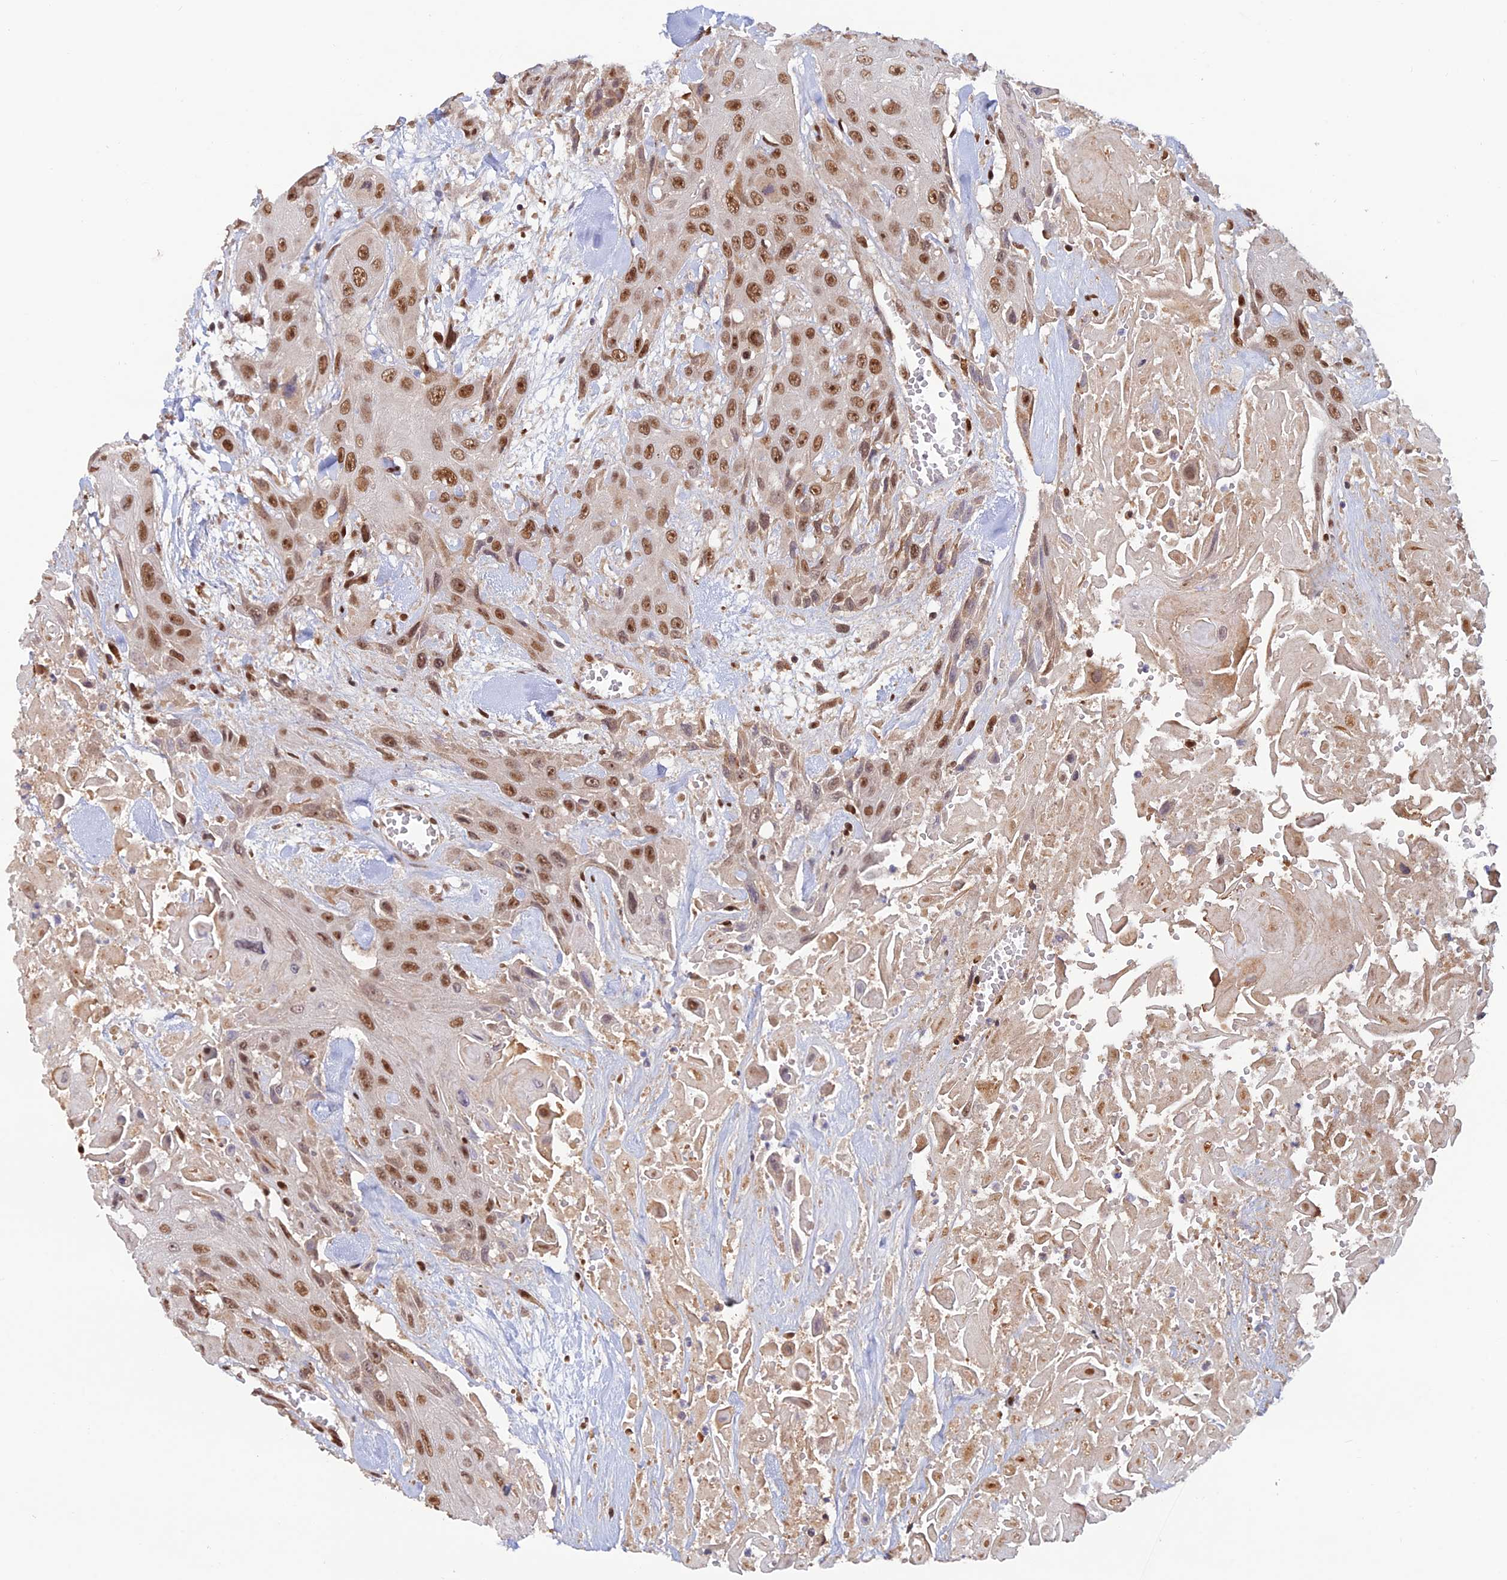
{"staining": {"intensity": "moderate", "quantity": ">75%", "location": "nuclear"}, "tissue": "head and neck cancer", "cell_type": "Tumor cells", "image_type": "cancer", "snomed": [{"axis": "morphology", "description": "Squamous cell carcinoma, NOS"}, {"axis": "topography", "description": "Head-Neck"}], "caption": "A photomicrograph of human head and neck cancer stained for a protein demonstrates moderate nuclear brown staining in tumor cells.", "gene": "ZNF565", "patient": {"sex": "male", "age": 81}}